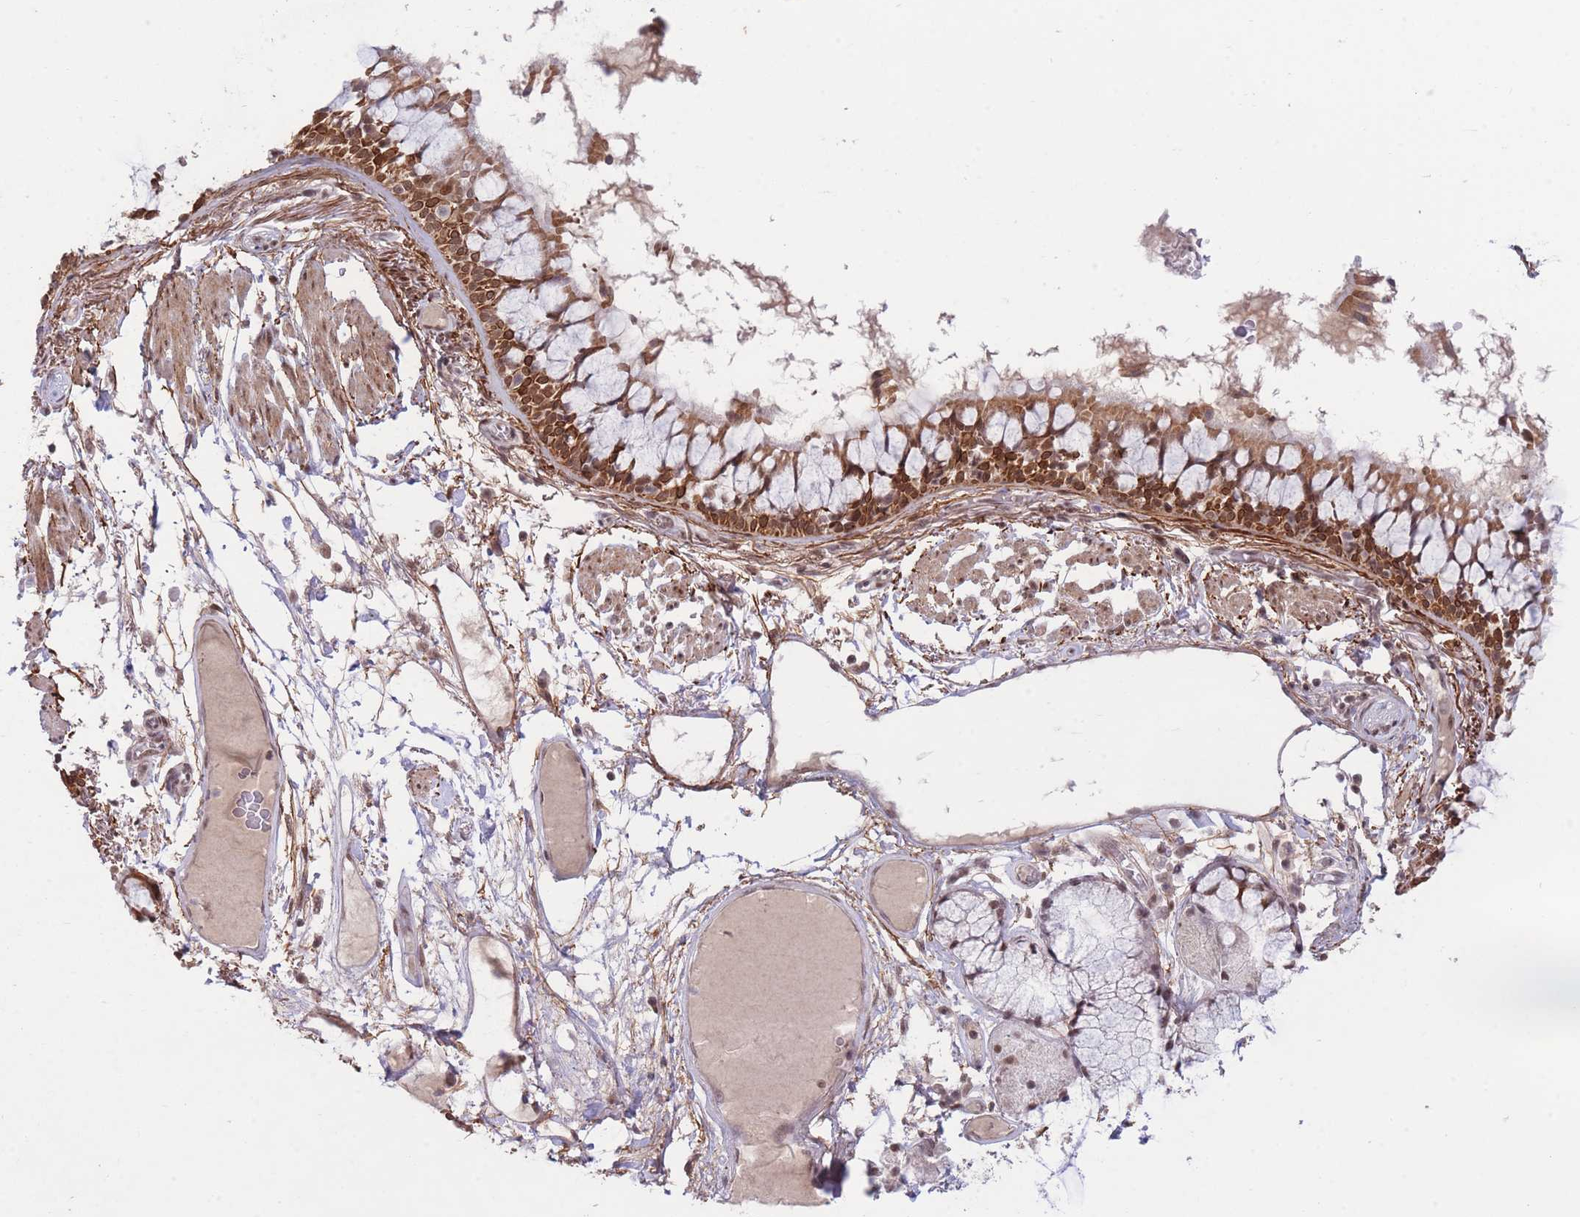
{"staining": {"intensity": "moderate", "quantity": ">75%", "location": "cytoplasmic/membranous,nuclear"}, "tissue": "bronchus", "cell_type": "Respiratory epithelial cells", "image_type": "normal", "snomed": [{"axis": "morphology", "description": "Normal tissue, NOS"}, {"axis": "topography", "description": "Bronchus"}], "caption": "Protein staining by immunohistochemistry demonstrates moderate cytoplasmic/membranous,nuclear staining in approximately >75% of respiratory epithelial cells in benign bronchus.", "gene": "CARD8", "patient": {"sex": "male", "age": 70}}